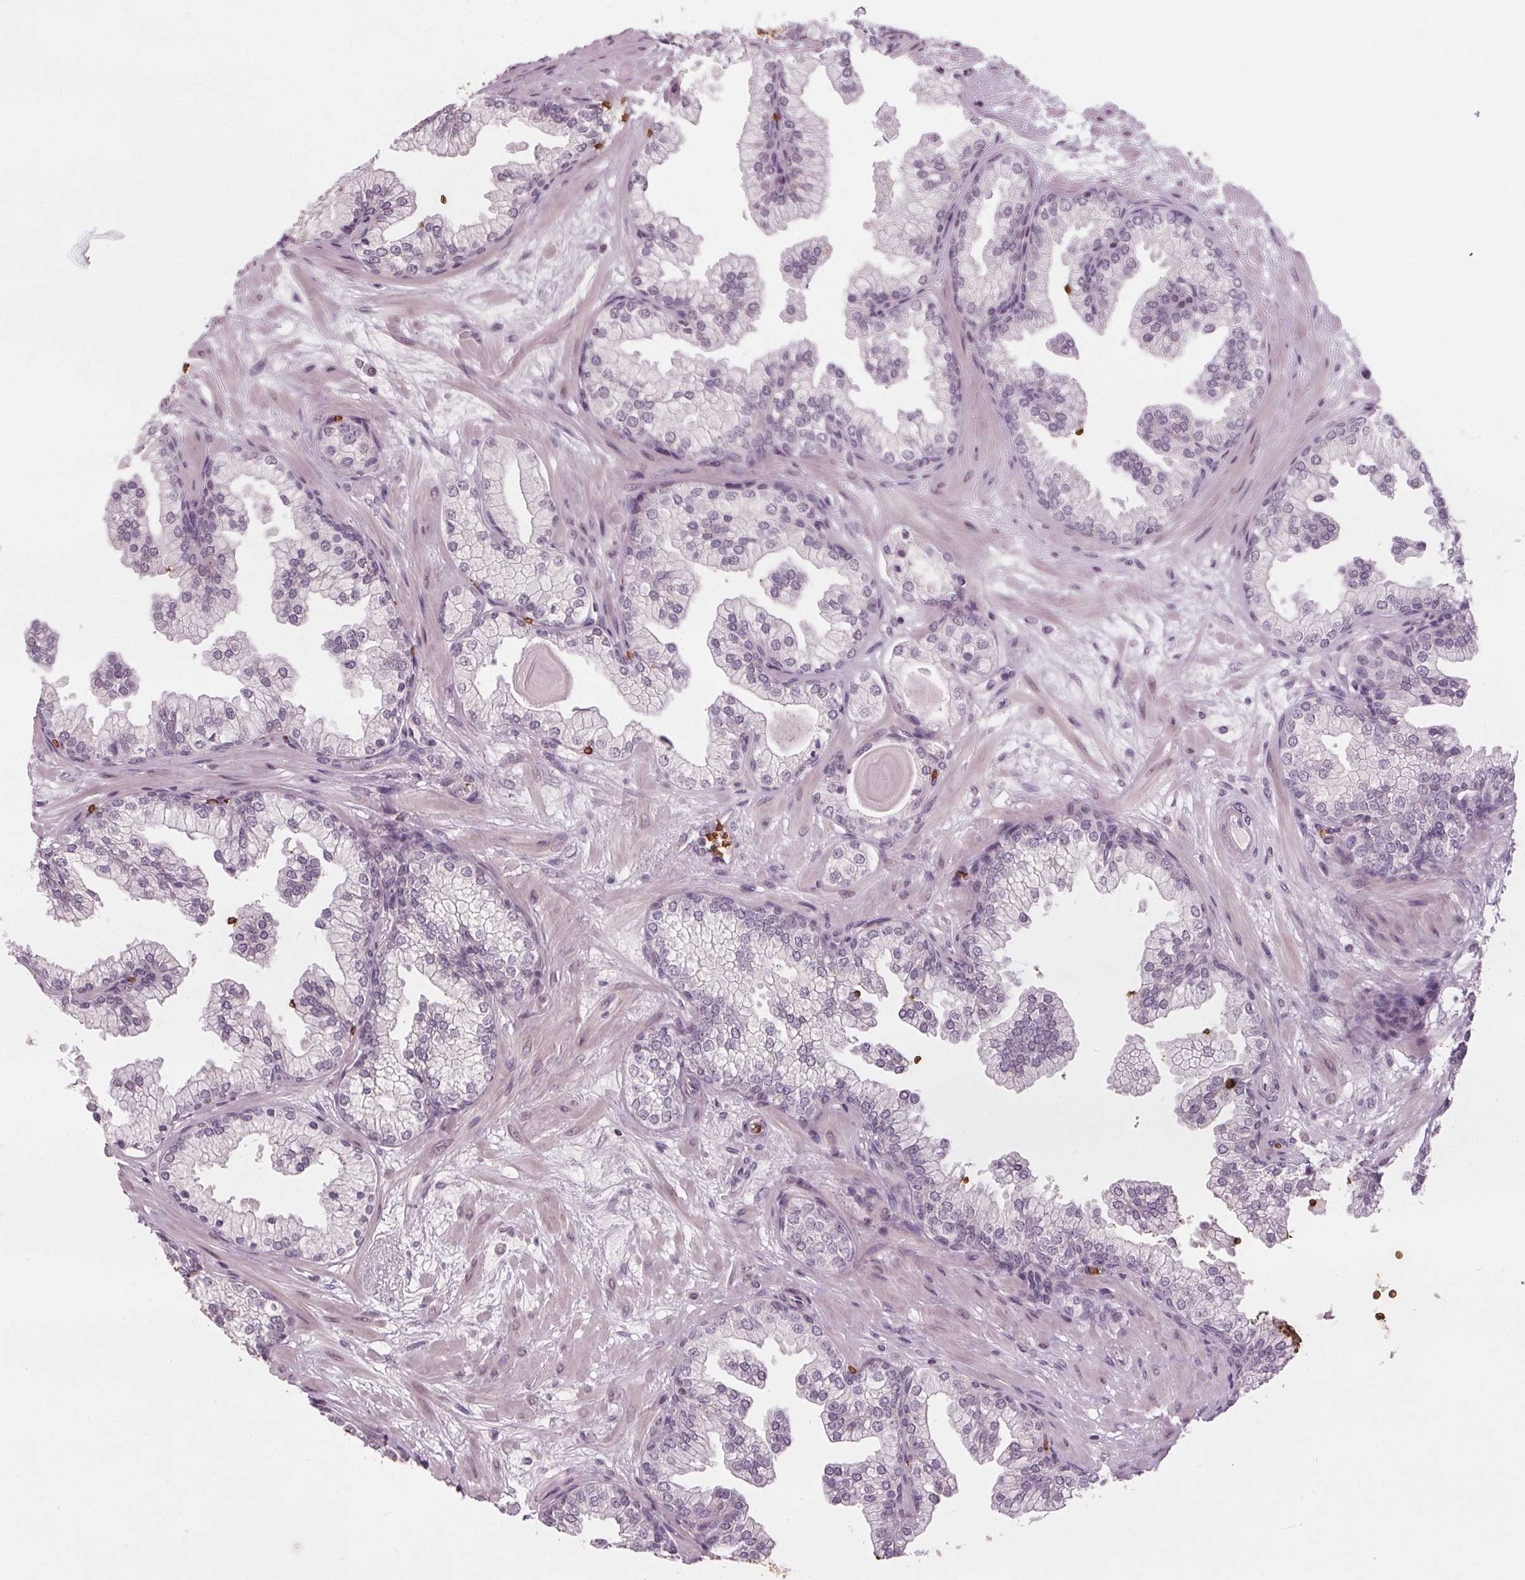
{"staining": {"intensity": "negative", "quantity": "none", "location": "none"}, "tissue": "prostate", "cell_type": "Glandular cells", "image_type": "normal", "snomed": [{"axis": "morphology", "description": "Normal tissue, NOS"}, {"axis": "topography", "description": "Prostate"}, {"axis": "topography", "description": "Peripheral nerve tissue"}], "caption": "The photomicrograph reveals no staining of glandular cells in unremarkable prostate.", "gene": "SLC4A1", "patient": {"sex": "male", "age": 61}}